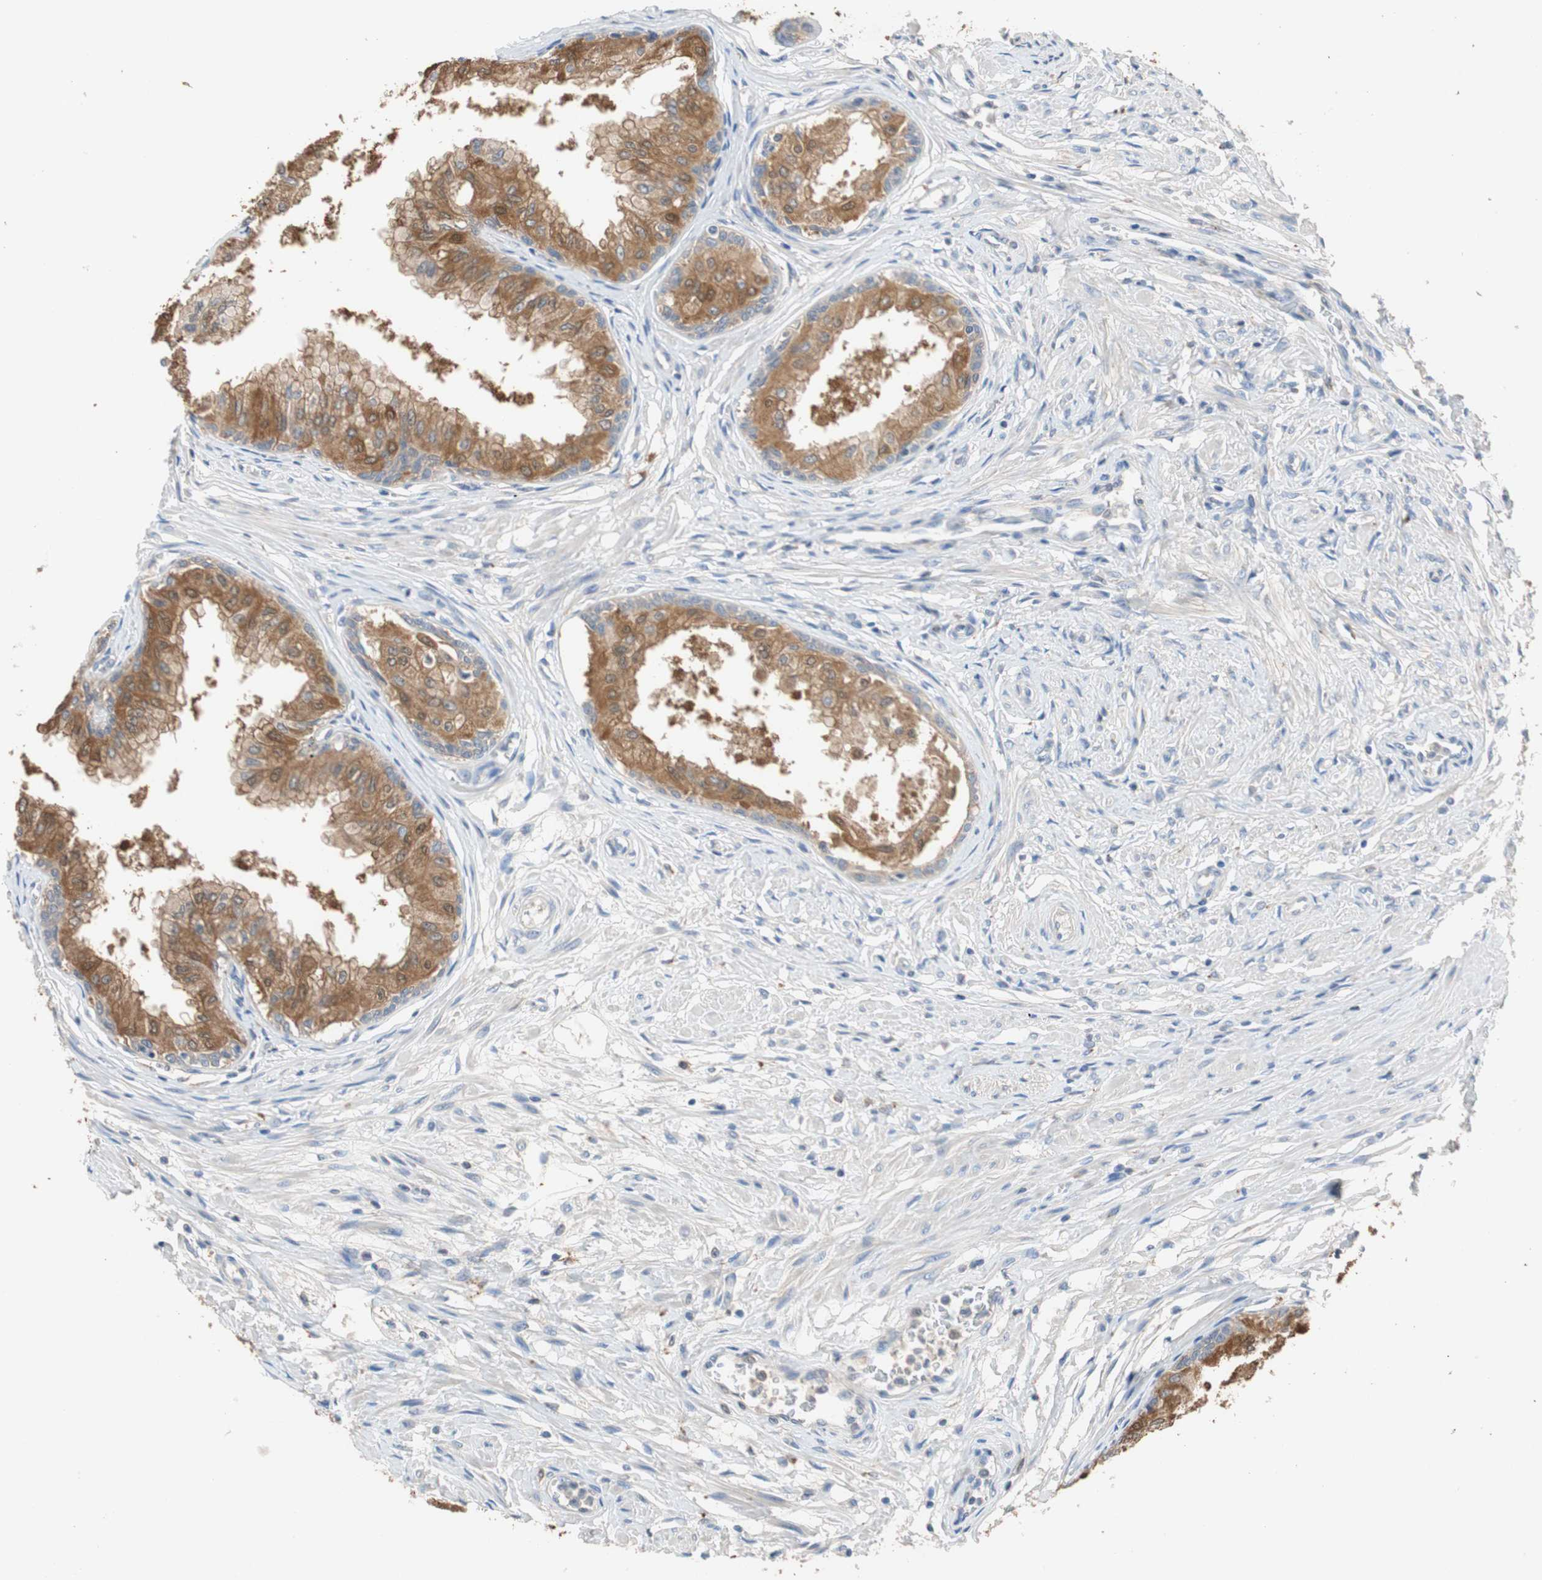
{"staining": {"intensity": "moderate", "quantity": "25%-75%", "location": "cytoplasmic/membranous"}, "tissue": "prostate", "cell_type": "Glandular cells", "image_type": "normal", "snomed": [{"axis": "morphology", "description": "Normal tissue, NOS"}, {"axis": "topography", "description": "Prostate"}, {"axis": "topography", "description": "Seminal veicle"}], "caption": "IHC (DAB (3,3'-diaminobenzidine)) staining of benign prostate shows moderate cytoplasmic/membranous protein positivity in approximately 25%-75% of glandular cells.", "gene": "ADAP1", "patient": {"sex": "male", "age": 60}}